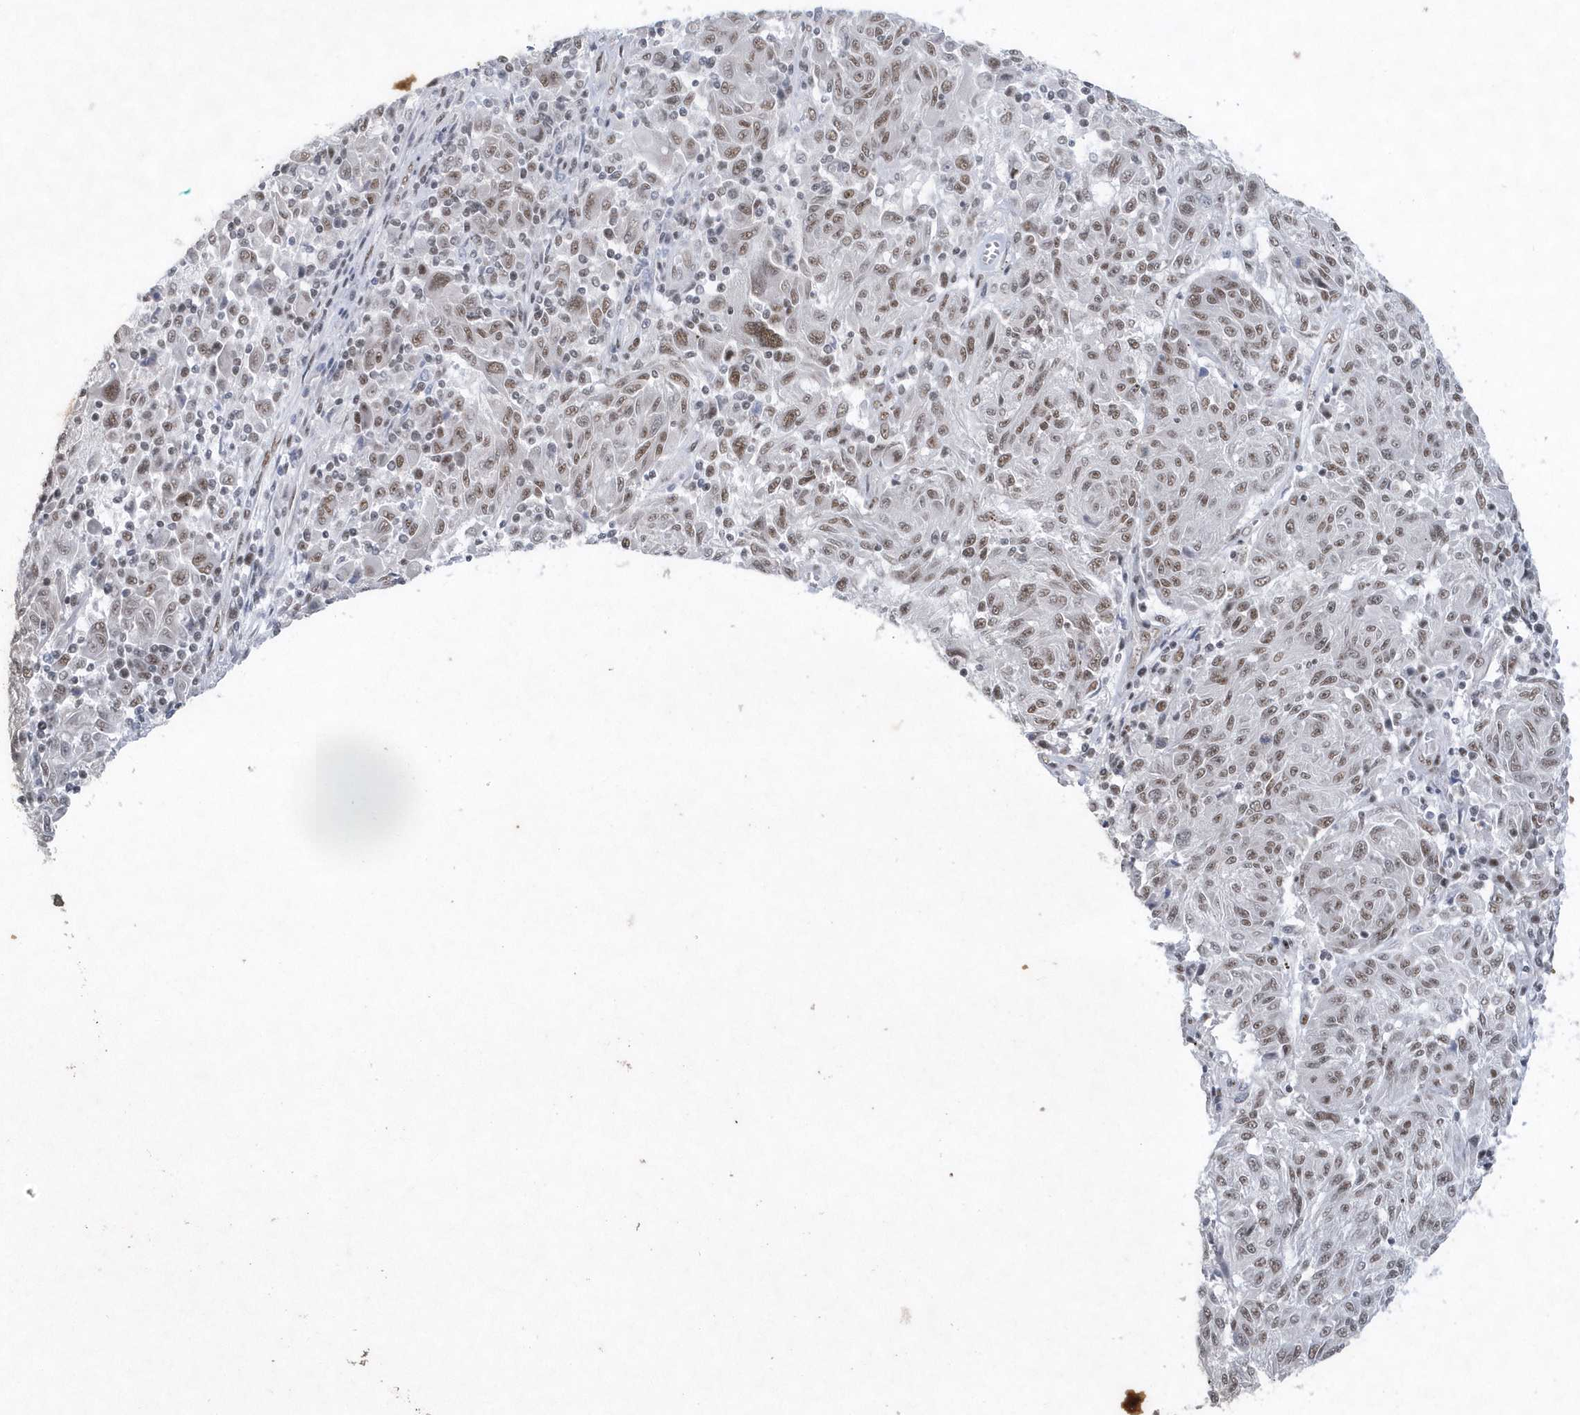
{"staining": {"intensity": "moderate", "quantity": "25%-75%", "location": "nuclear"}, "tissue": "melanoma", "cell_type": "Tumor cells", "image_type": "cancer", "snomed": [{"axis": "morphology", "description": "Malignant melanoma, NOS"}, {"axis": "topography", "description": "Skin"}], "caption": "Melanoma tissue exhibits moderate nuclear expression in approximately 25%-75% of tumor cells (IHC, brightfield microscopy, high magnification).", "gene": "DCLRE1A", "patient": {"sex": "male", "age": 53}}